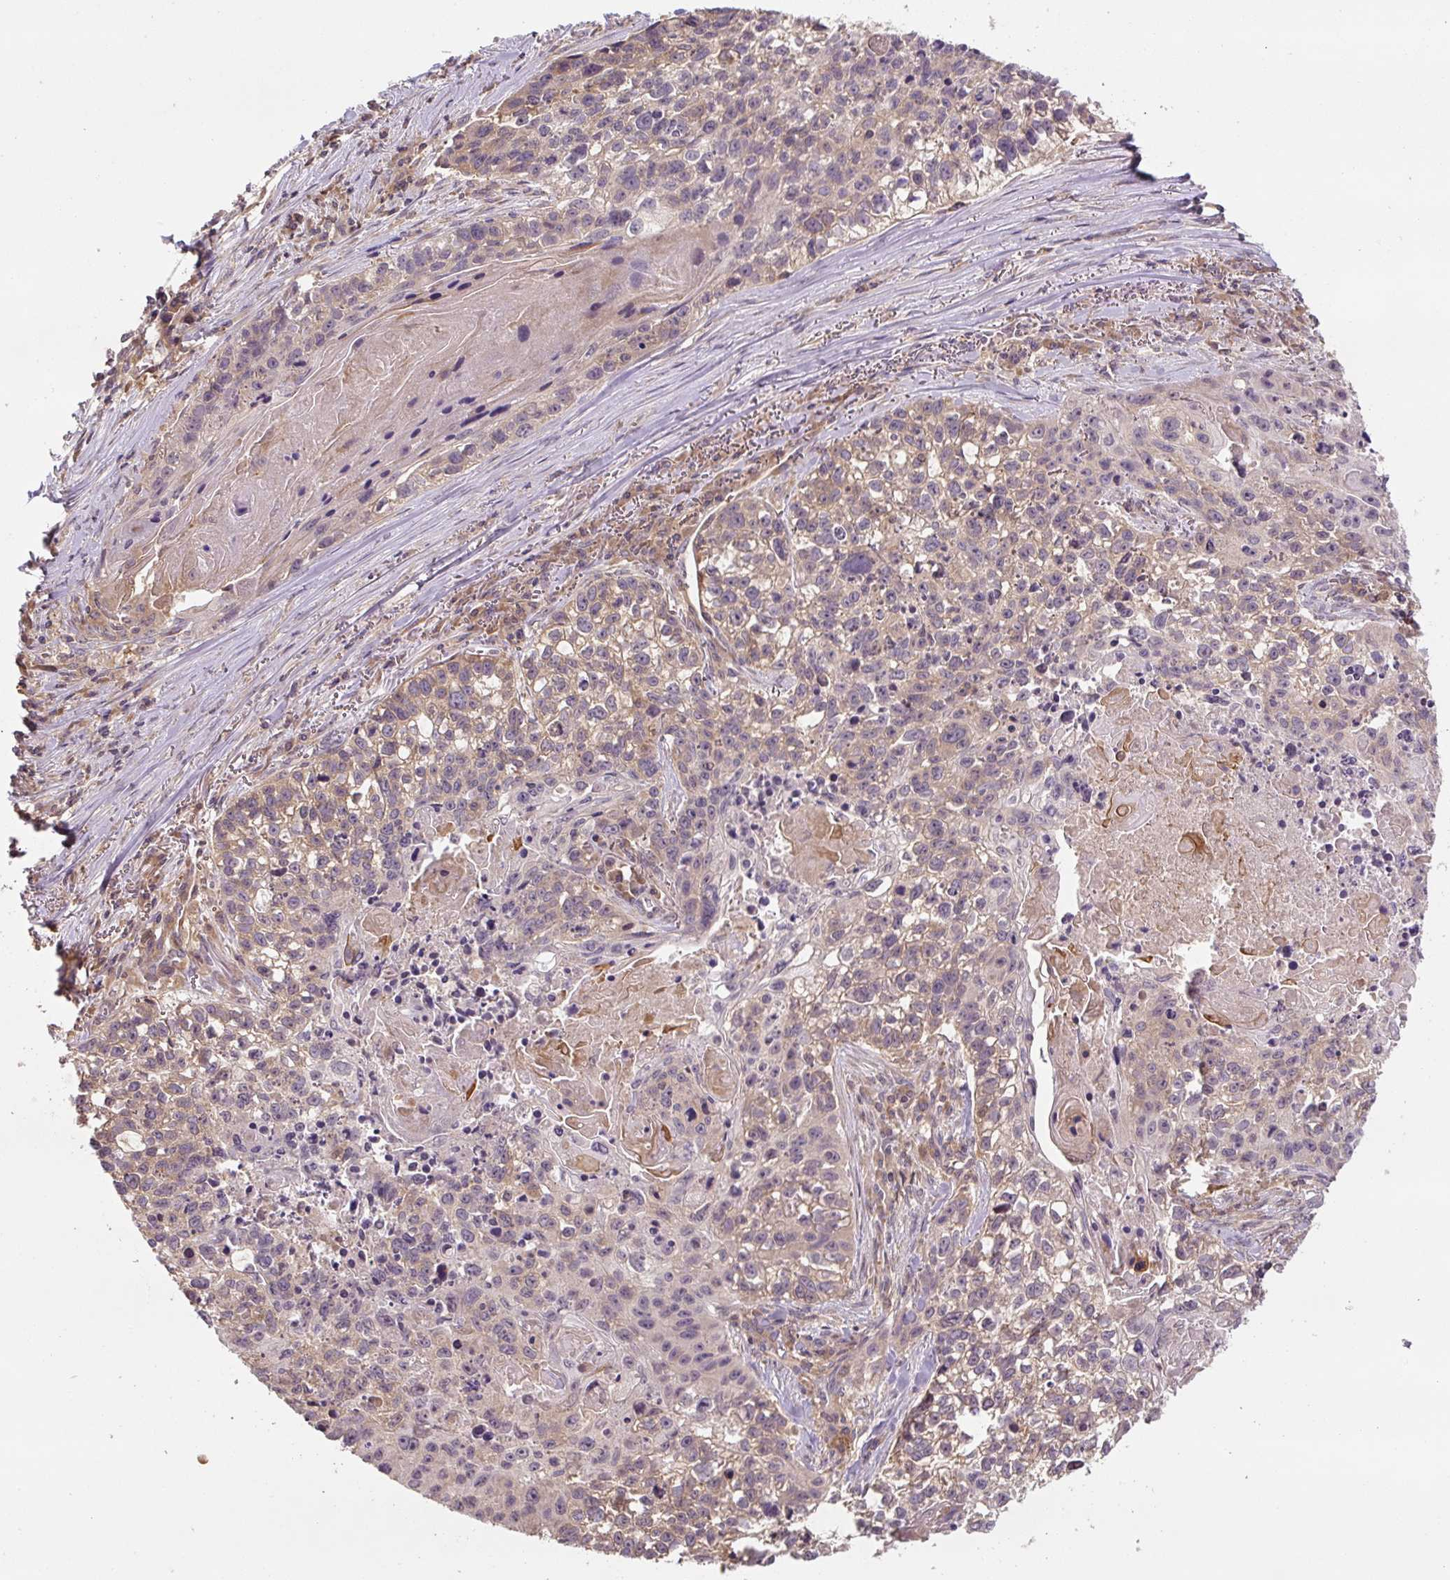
{"staining": {"intensity": "moderate", "quantity": "25%-75%", "location": "cytoplasmic/membranous"}, "tissue": "lung cancer", "cell_type": "Tumor cells", "image_type": "cancer", "snomed": [{"axis": "morphology", "description": "Squamous cell carcinoma, NOS"}, {"axis": "topography", "description": "Lung"}], "caption": "The micrograph demonstrates a brown stain indicating the presence of a protein in the cytoplasmic/membranous of tumor cells in squamous cell carcinoma (lung). (DAB IHC, brown staining for protein, blue staining for nuclei).", "gene": "C2orf73", "patient": {"sex": "male", "age": 74}}